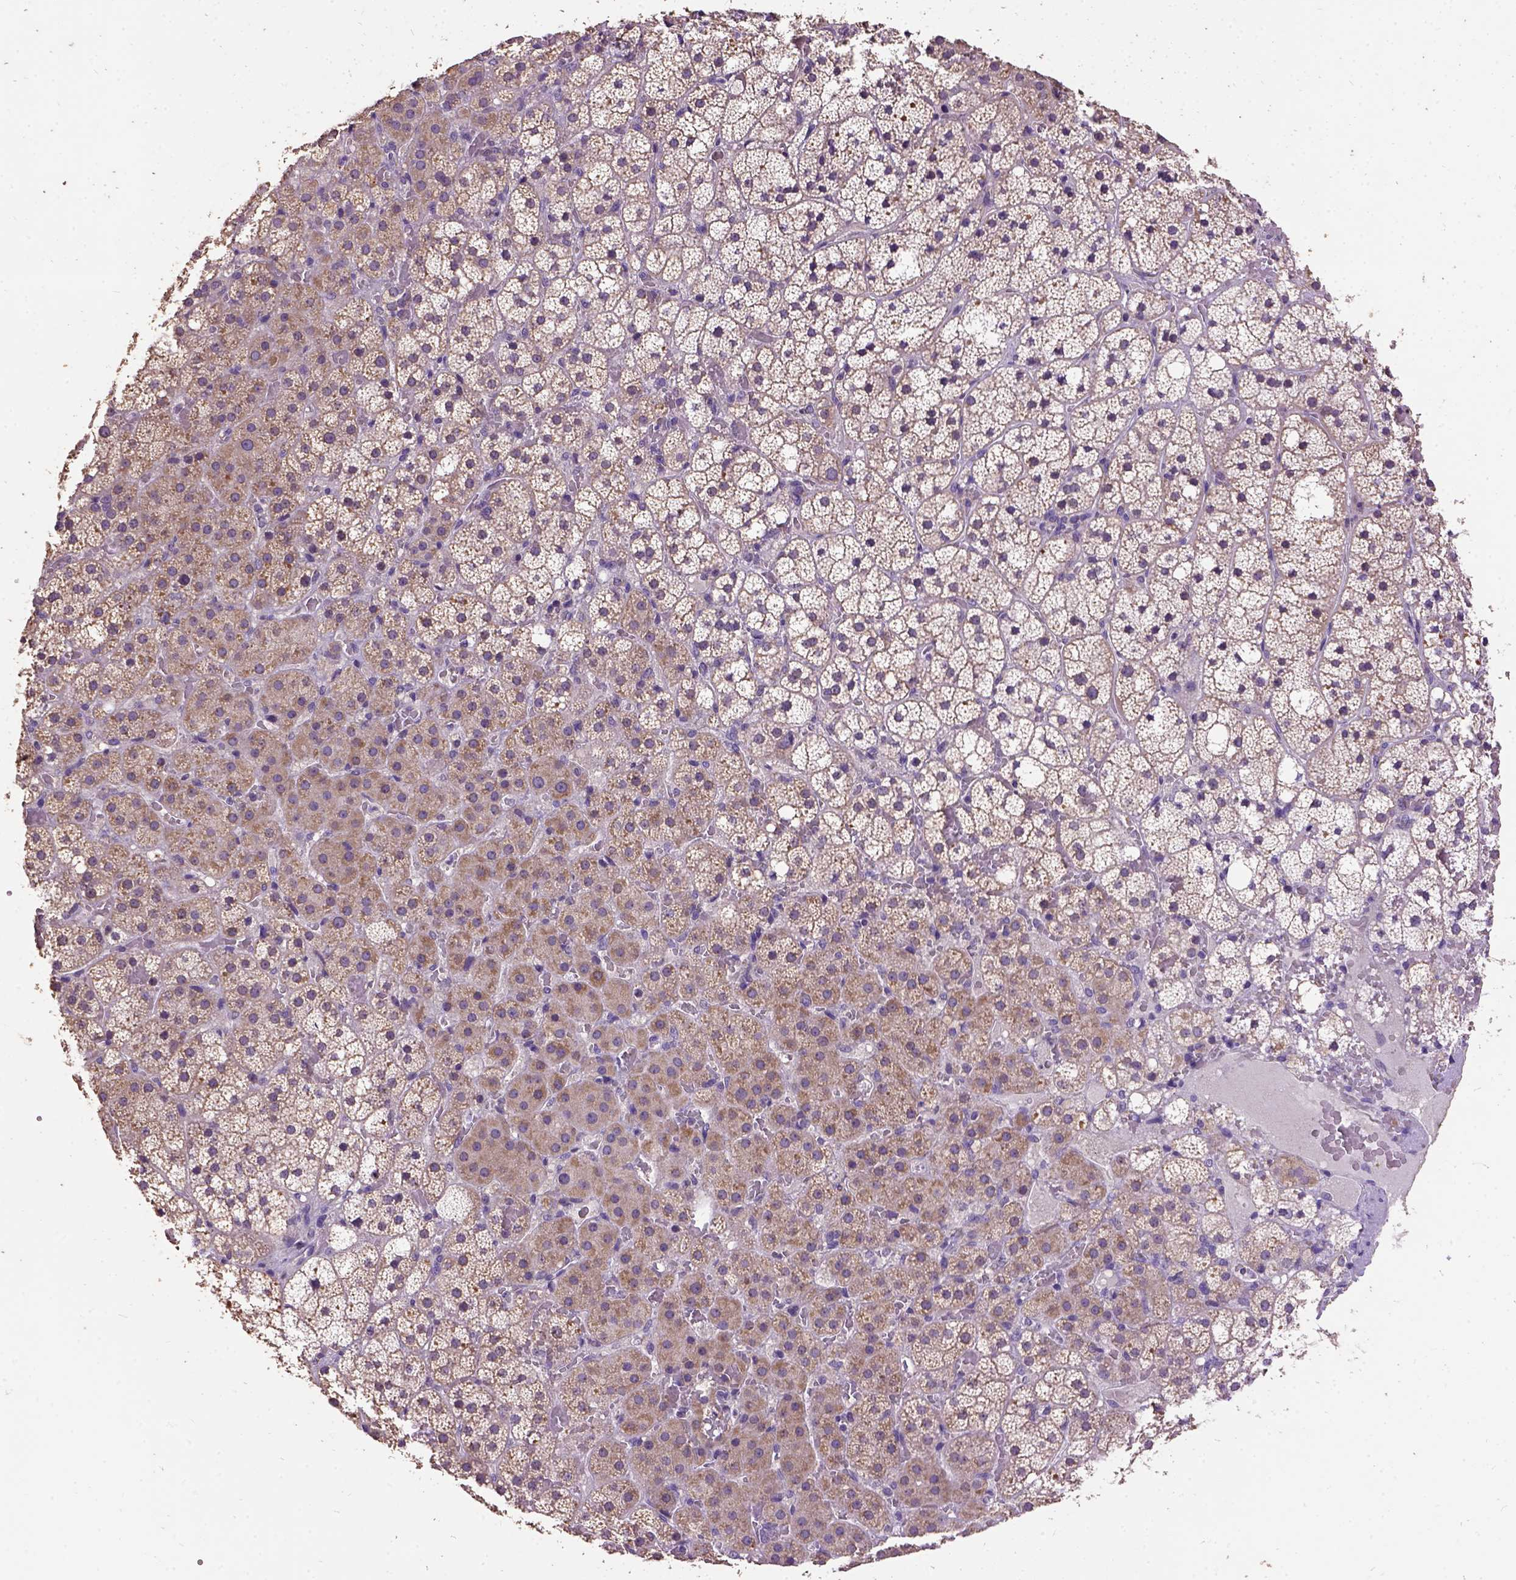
{"staining": {"intensity": "moderate", "quantity": ">75%", "location": "cytoplasmic/membranous"}, "tissue": "adrenal gland", "cell_type": "Glandular cells", "image_type": "normal", "snomed": [{"axis": "morphology", "description": "Normal tissue, NOS"}, {"axis": "topography", "description": "Adrenal gland"}], "caption": "Adrenal gland was stained to show a protein in brown. There is medium levels of moderate cytoplasmic/membranous staining in approximately >75% of glandular cells.", "gene": "DQX1", "patient": {"sex": "male", "age": 53}}